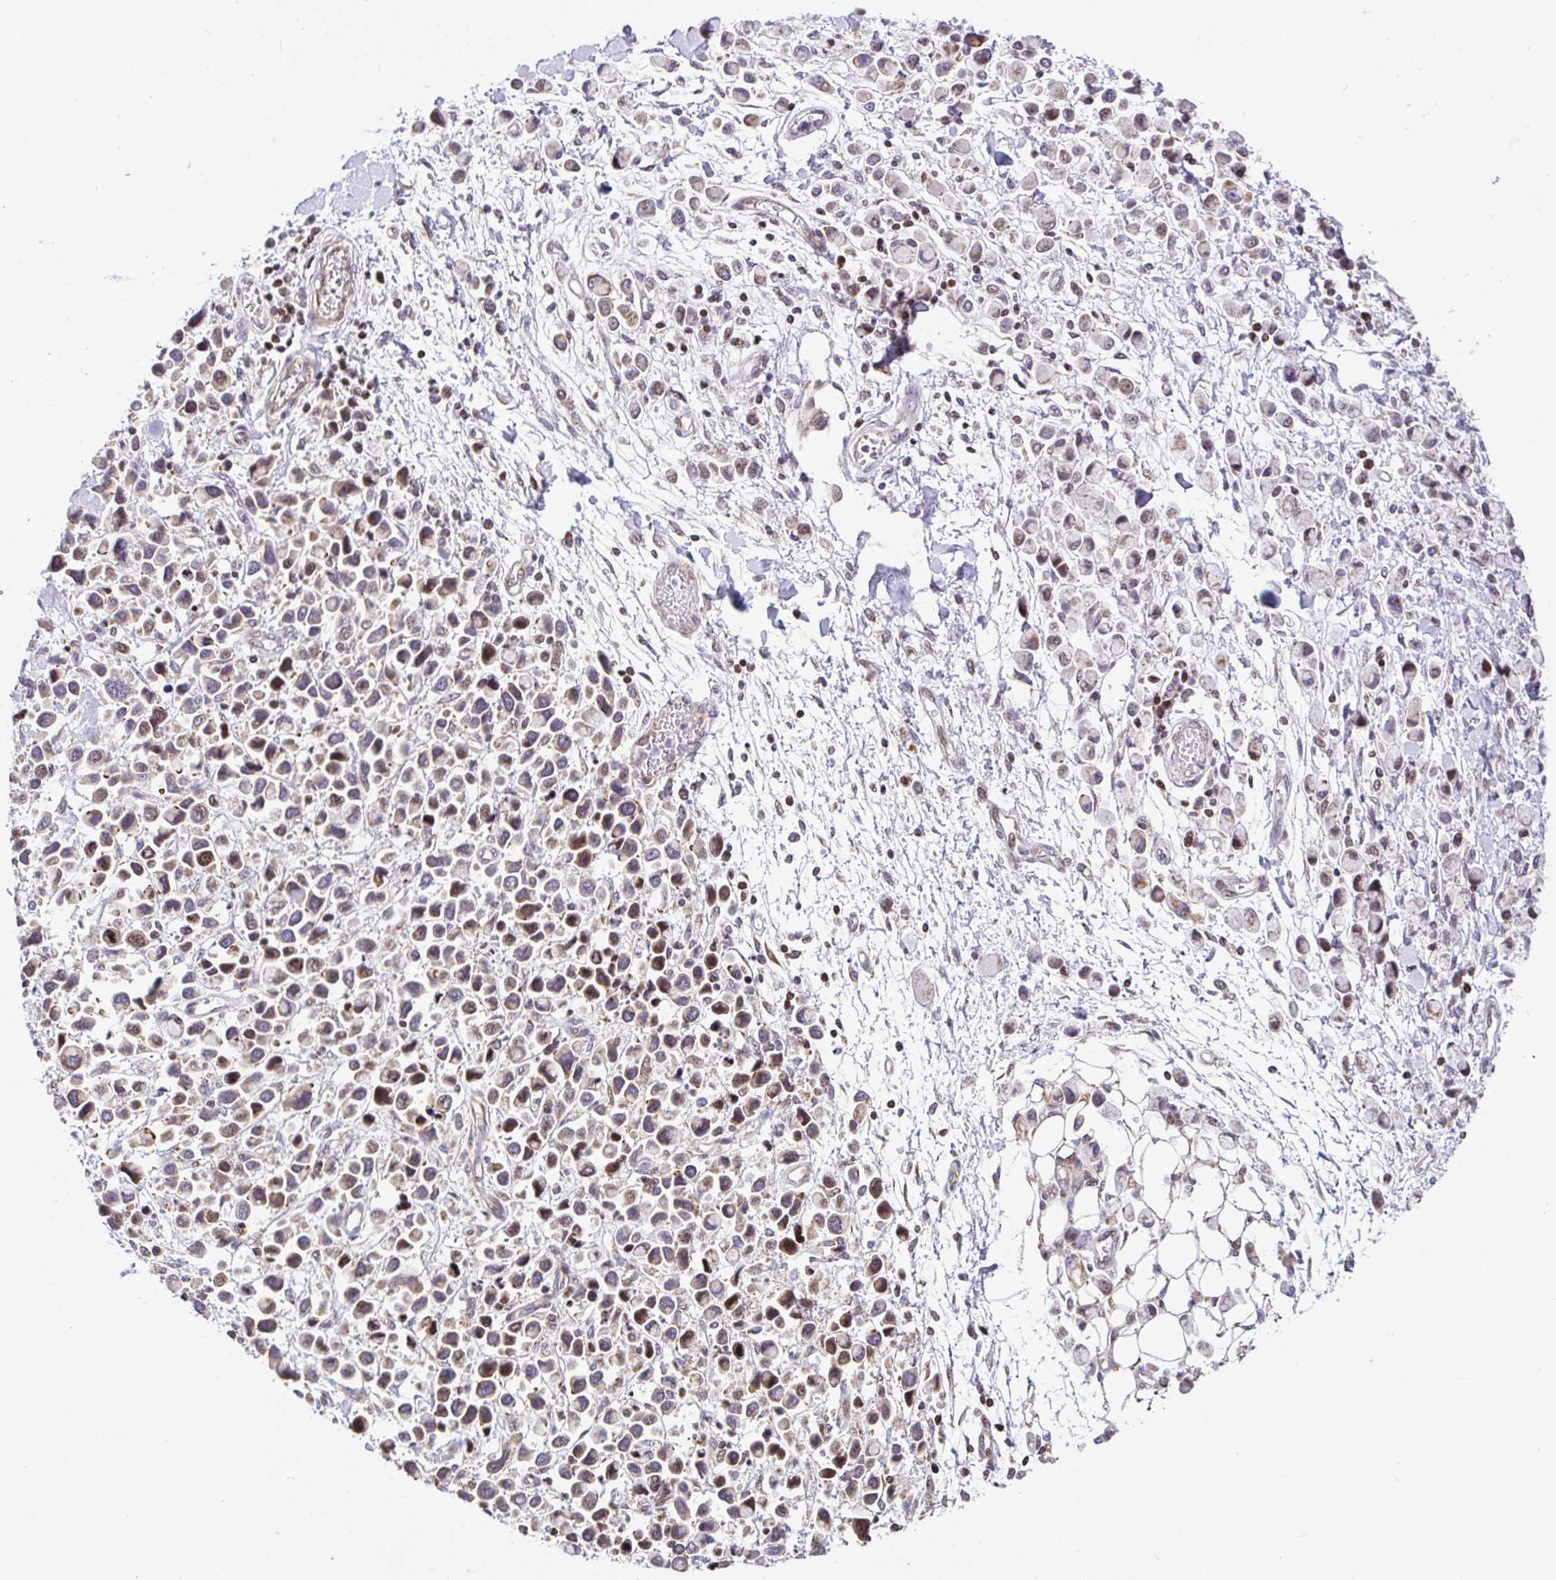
{"staining": {"intensity": "weak", "quantity": "25%-75%", "location": "cytoplasmic/membranous"}, "tissue": "stomach cancer", "cell_type": "Tumor cells", "image_type": "cancer", "snomed": [{"axis": "morphology", "description": "Adenocarcinoma, NOS"}, {"axis": "topography", "description": "Stomach"}], "caption": "IHC (DAB) staining of human stomach adenocarcinoma shows weak cytoplasmic/membranous protein expression in approximately 25%-75% of tumor cells.", "gene": "FIGNL1", "patient": {"sex": "female", "age": 81}}